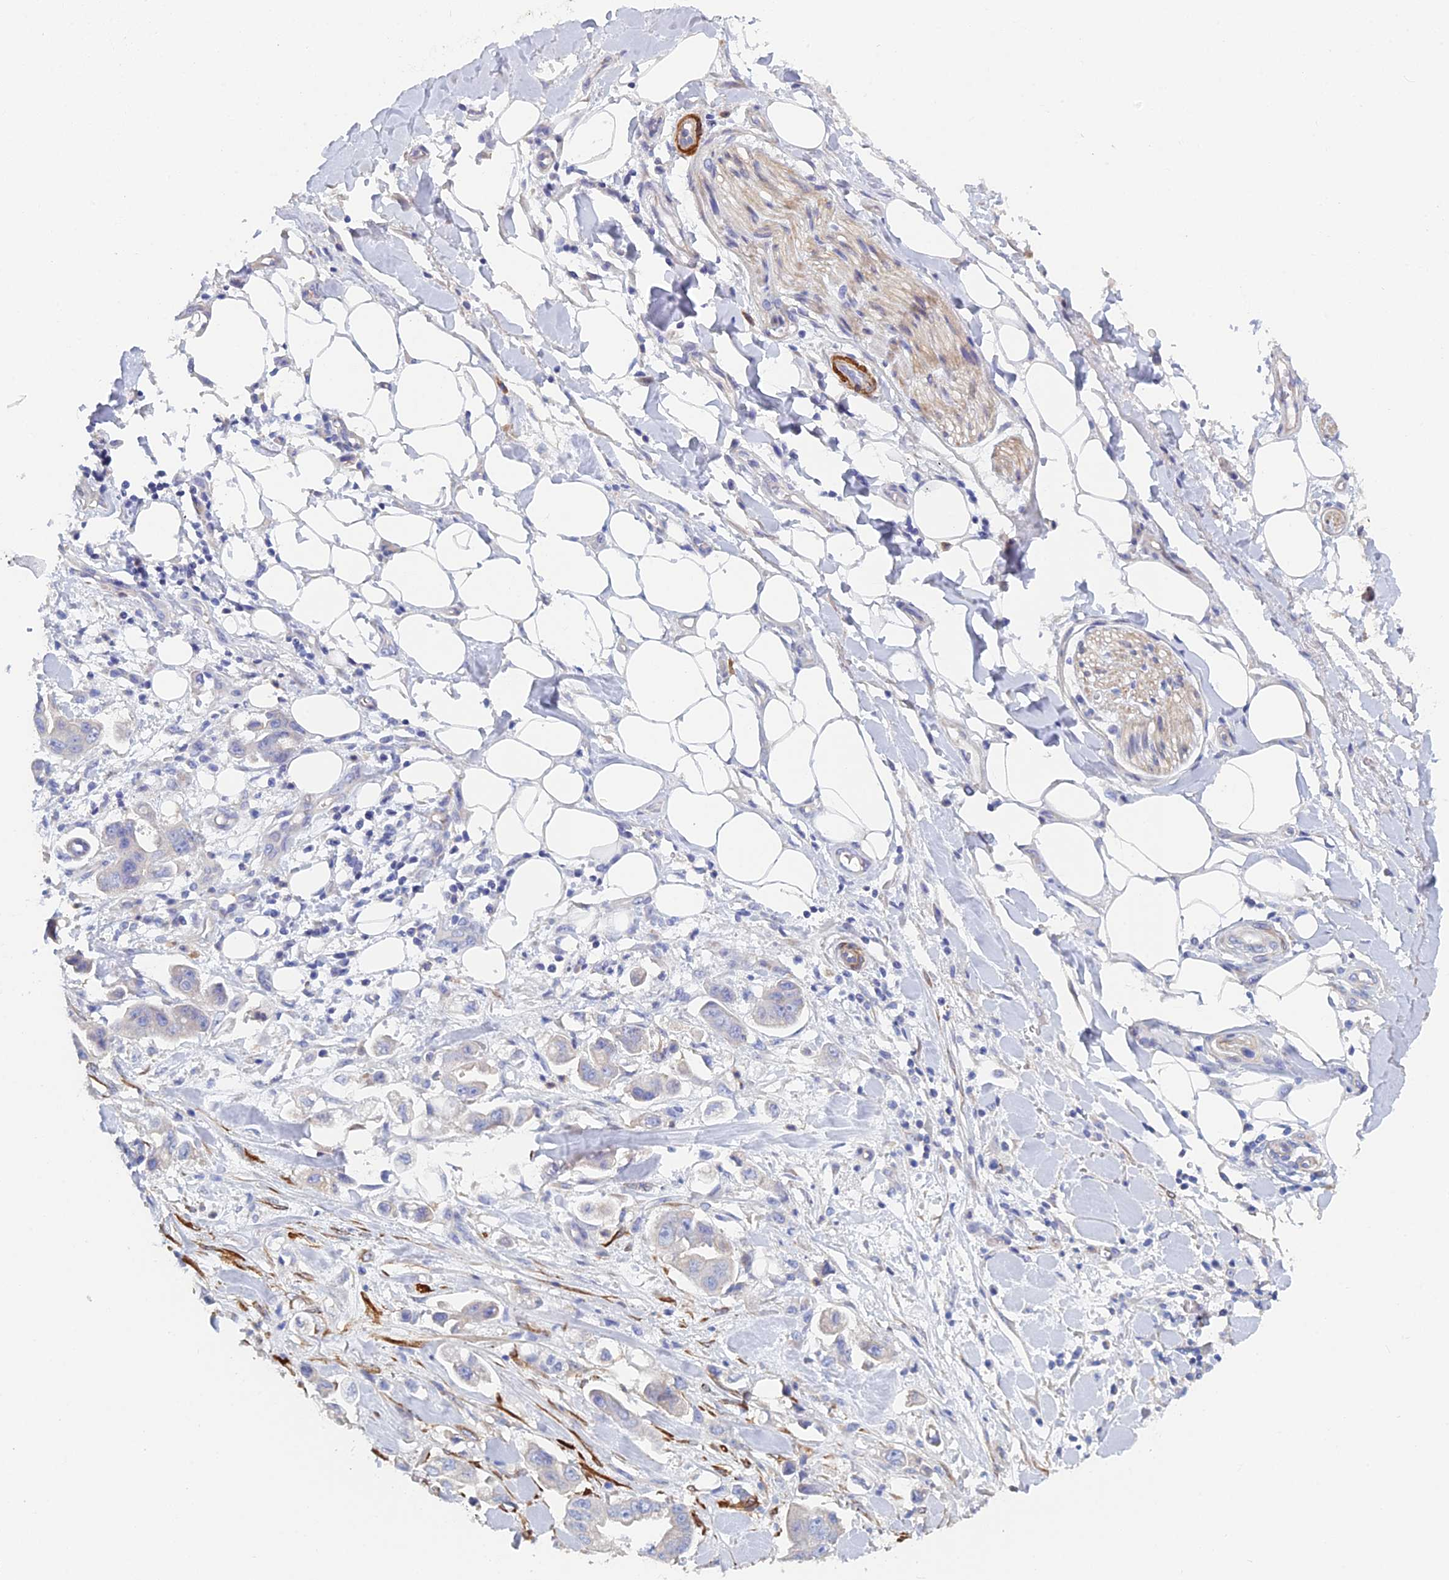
{"staining": {"intensity": "weak", "quantity": "<25%", "location": "cytoplasmic/membranous"}, "tissue": "stomach cancer", "cell_type": "Tumor cells", "image_type": "cancer", "snomed": [{"axis": "morphology", "description": "Adenocarcinoma, NOS"}, {"axis": "topography", "description": "Stomach"}], "caption": "A micrograph of stomach cancer stained for a protein exhibits no brown staining in tumor cells.", "gene": "PCDHA8", "patient": {"sex": "male", "age": 62}}